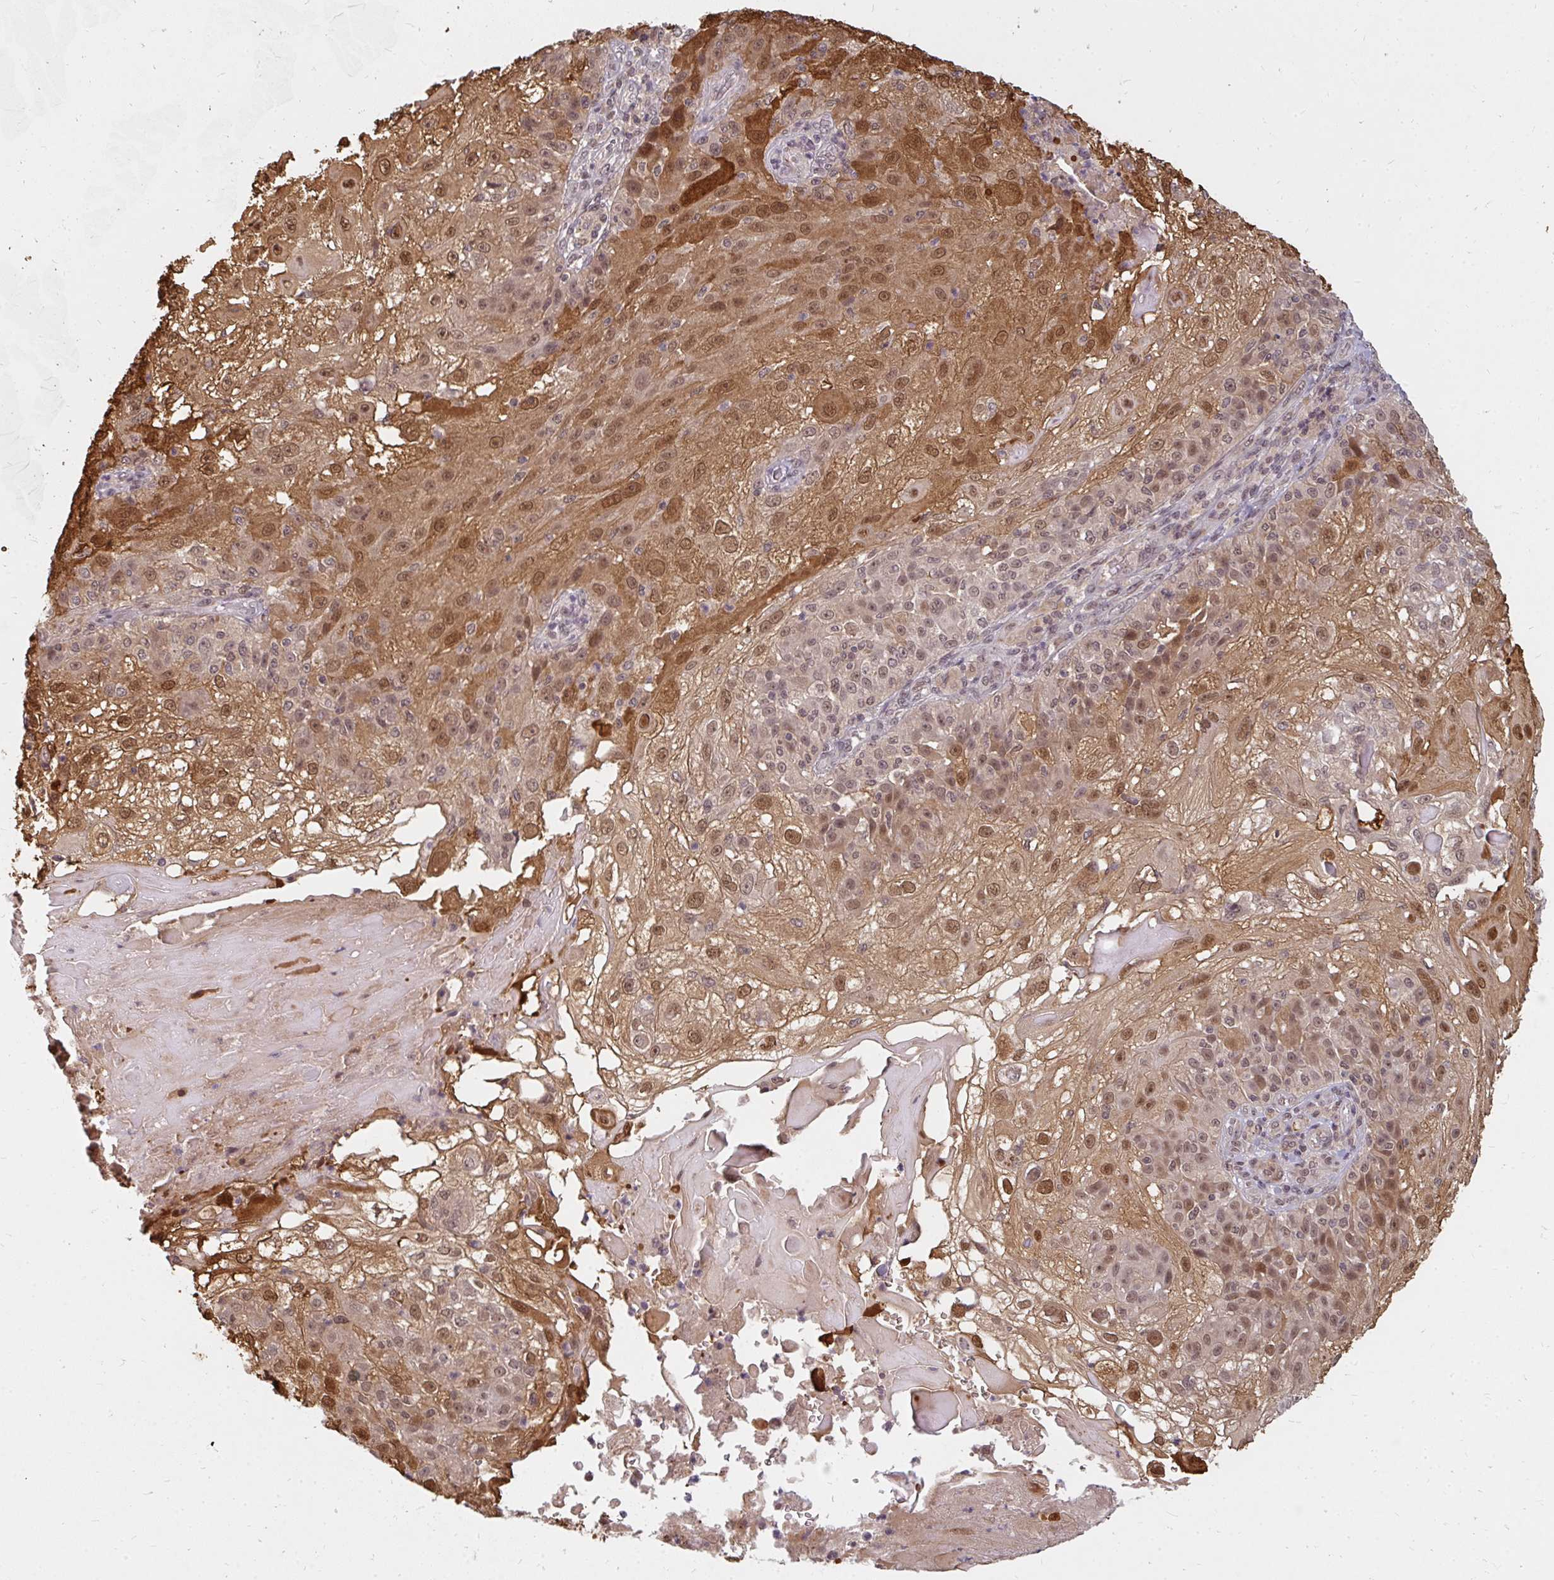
{"staining": {"intensity": "moderate", "quantity": "25%-75%", "location": "cytoplasmic/membranous,nuclear"}, "tissue": "skin cancer", "cell_type": "Tumor cells", "image_type": "cancer", "snomed": [{"axis": "morphology", "description": "Normal tissue, NOS"}, {"axis": "morphology", "description": "Squamous cell carcinoma, NOS"}, {"axis": "topography", "description": "Skin"}], "caption": "High-power microscopy captured an IHC photomicrograph of squamous cell carcinoma (skin), revealing moderate cytoplasmic/membranous and nuclear expression in about 25%-75% of tumor cells.", "gene": "GTF3C6", "patient": {"sex": "female", "age": 83}}